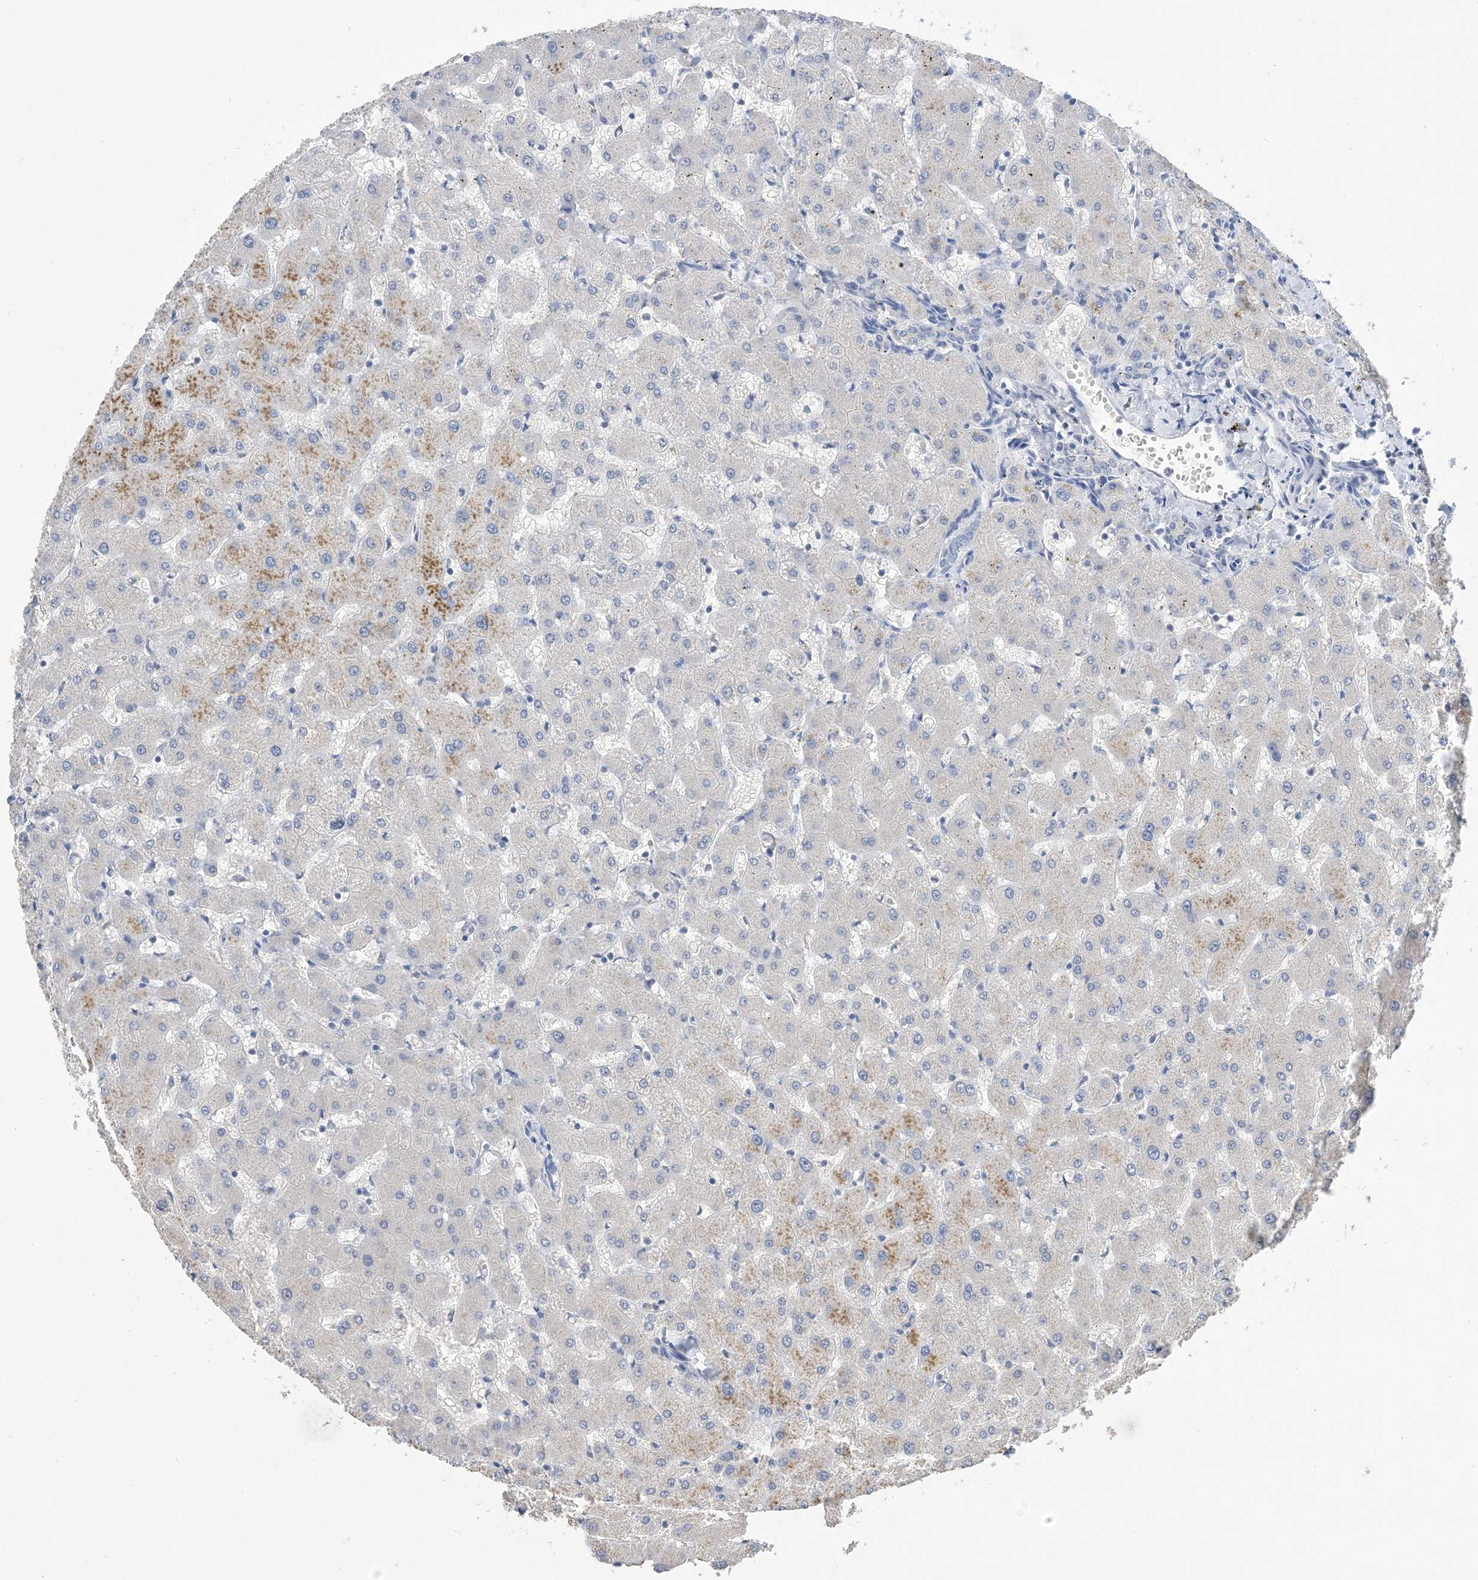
{"staining": {"intensity": "negative", "quantity": "none", "location": "none"}, "tissue": "liver", "cell_type": "Cholangiocytes", "image_type": "normal", "snomed": [{"axis": "morphology", "description": "Normal tissue, NOS"}, {"axis": "topography", "description": "Liver"}], "caption": "A micrograph of liver stained for a protein displays no brown staining in cholangiocytes.", "gene": "DSC3", "patient": {"sex": "female", "age": 63}}